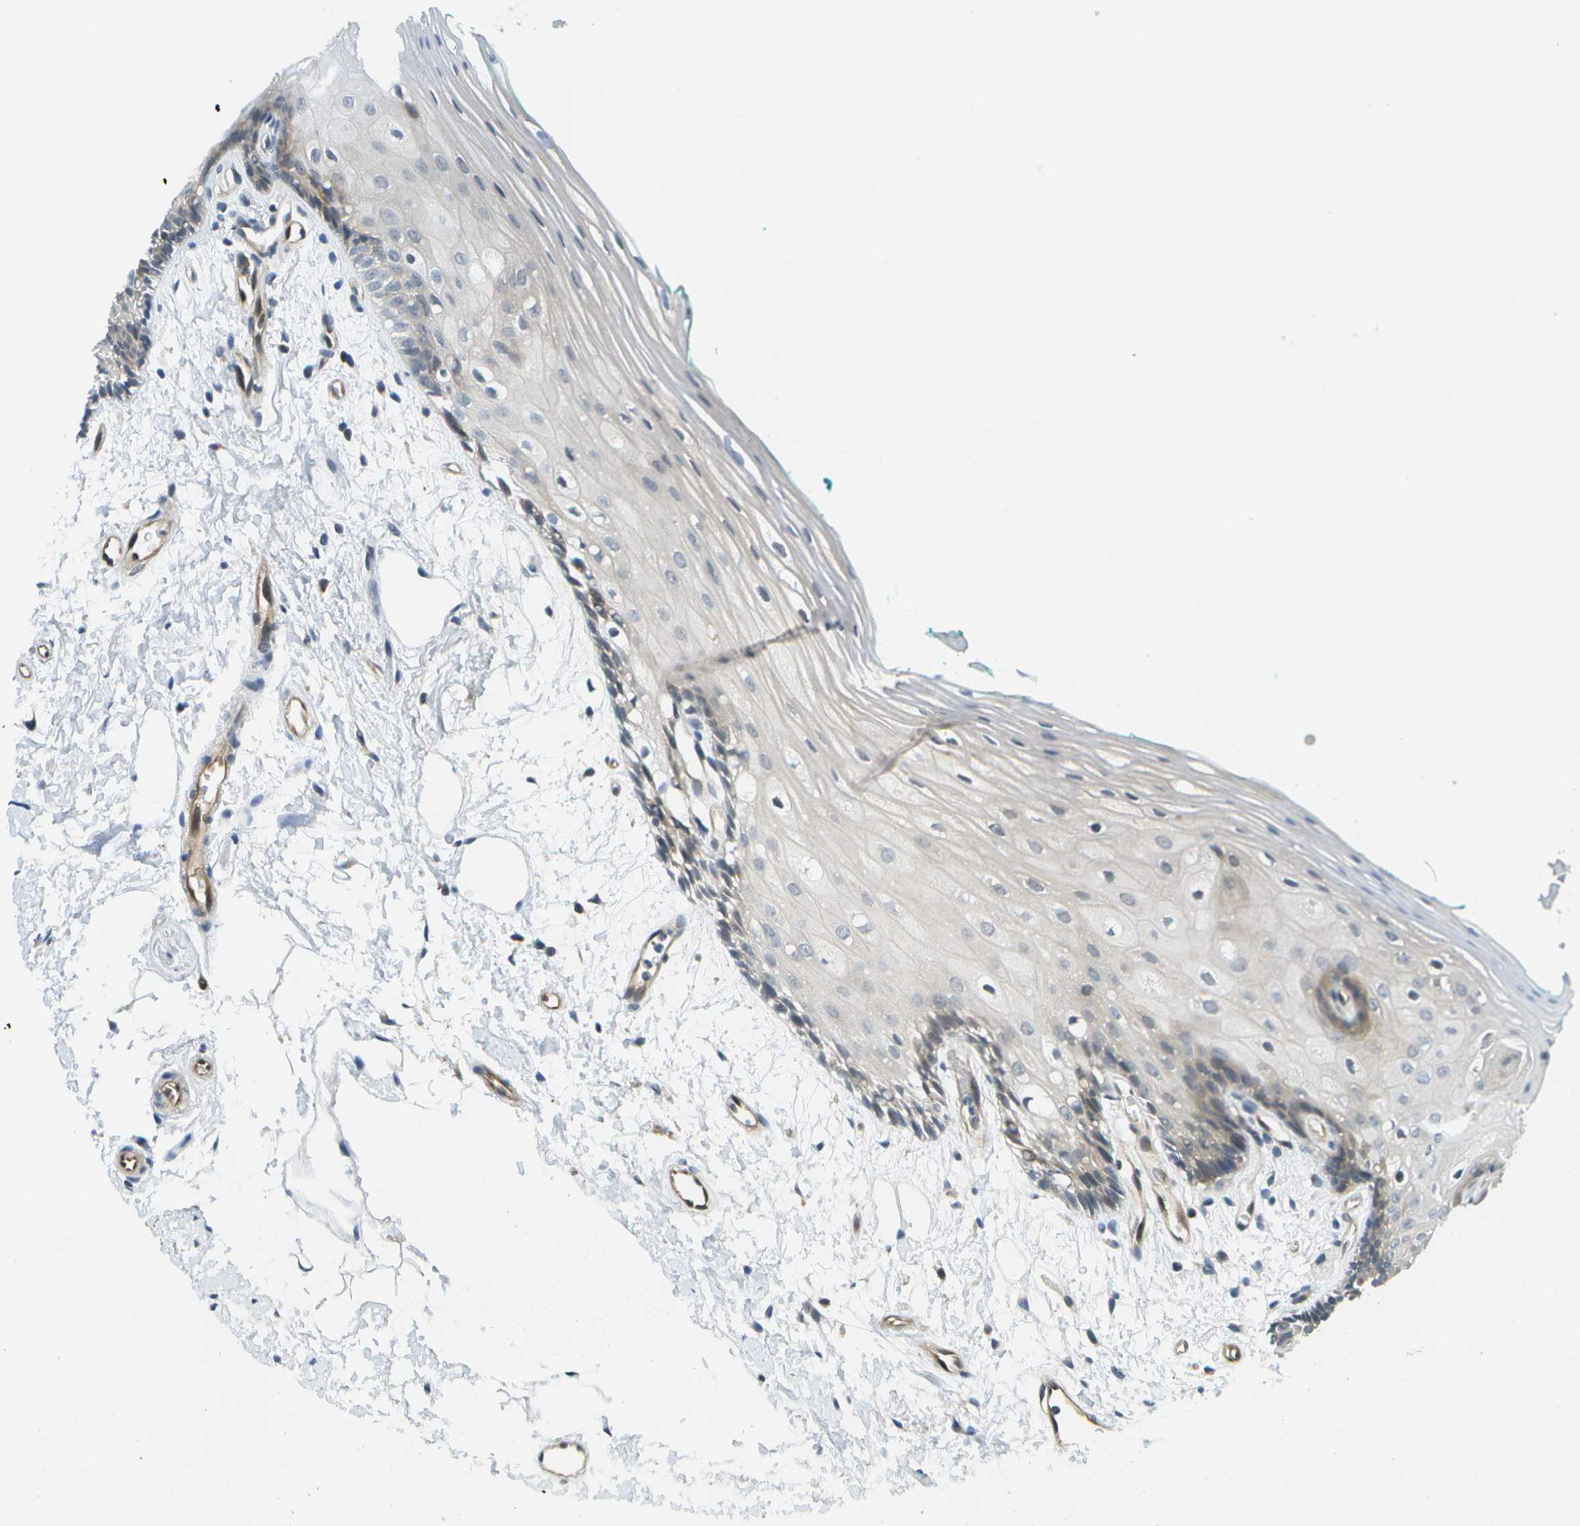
{"staining": {"intensity": "negative", "quantity": "none", "location": "none"}, "tissue": "oral mucosa", "cell_type": "Squamous epithelial cells", "image_type": "normal", "snomed": [{"axis": "morphology", "description": "Normal tissue, NOS"}, {"axis": "topography", "description": "Skeletal muscle"}, {"axis": "topography", "description": "Oral tissue"}, {"axis": "topography", "description": "Peripheral nerve tissue"}], "caption": "Squamous epithelial cells show no significant protein positivity in benign oral mucosa.", "gene": "KIAA0040", "patient": {"sex": "female", "age": 84}}